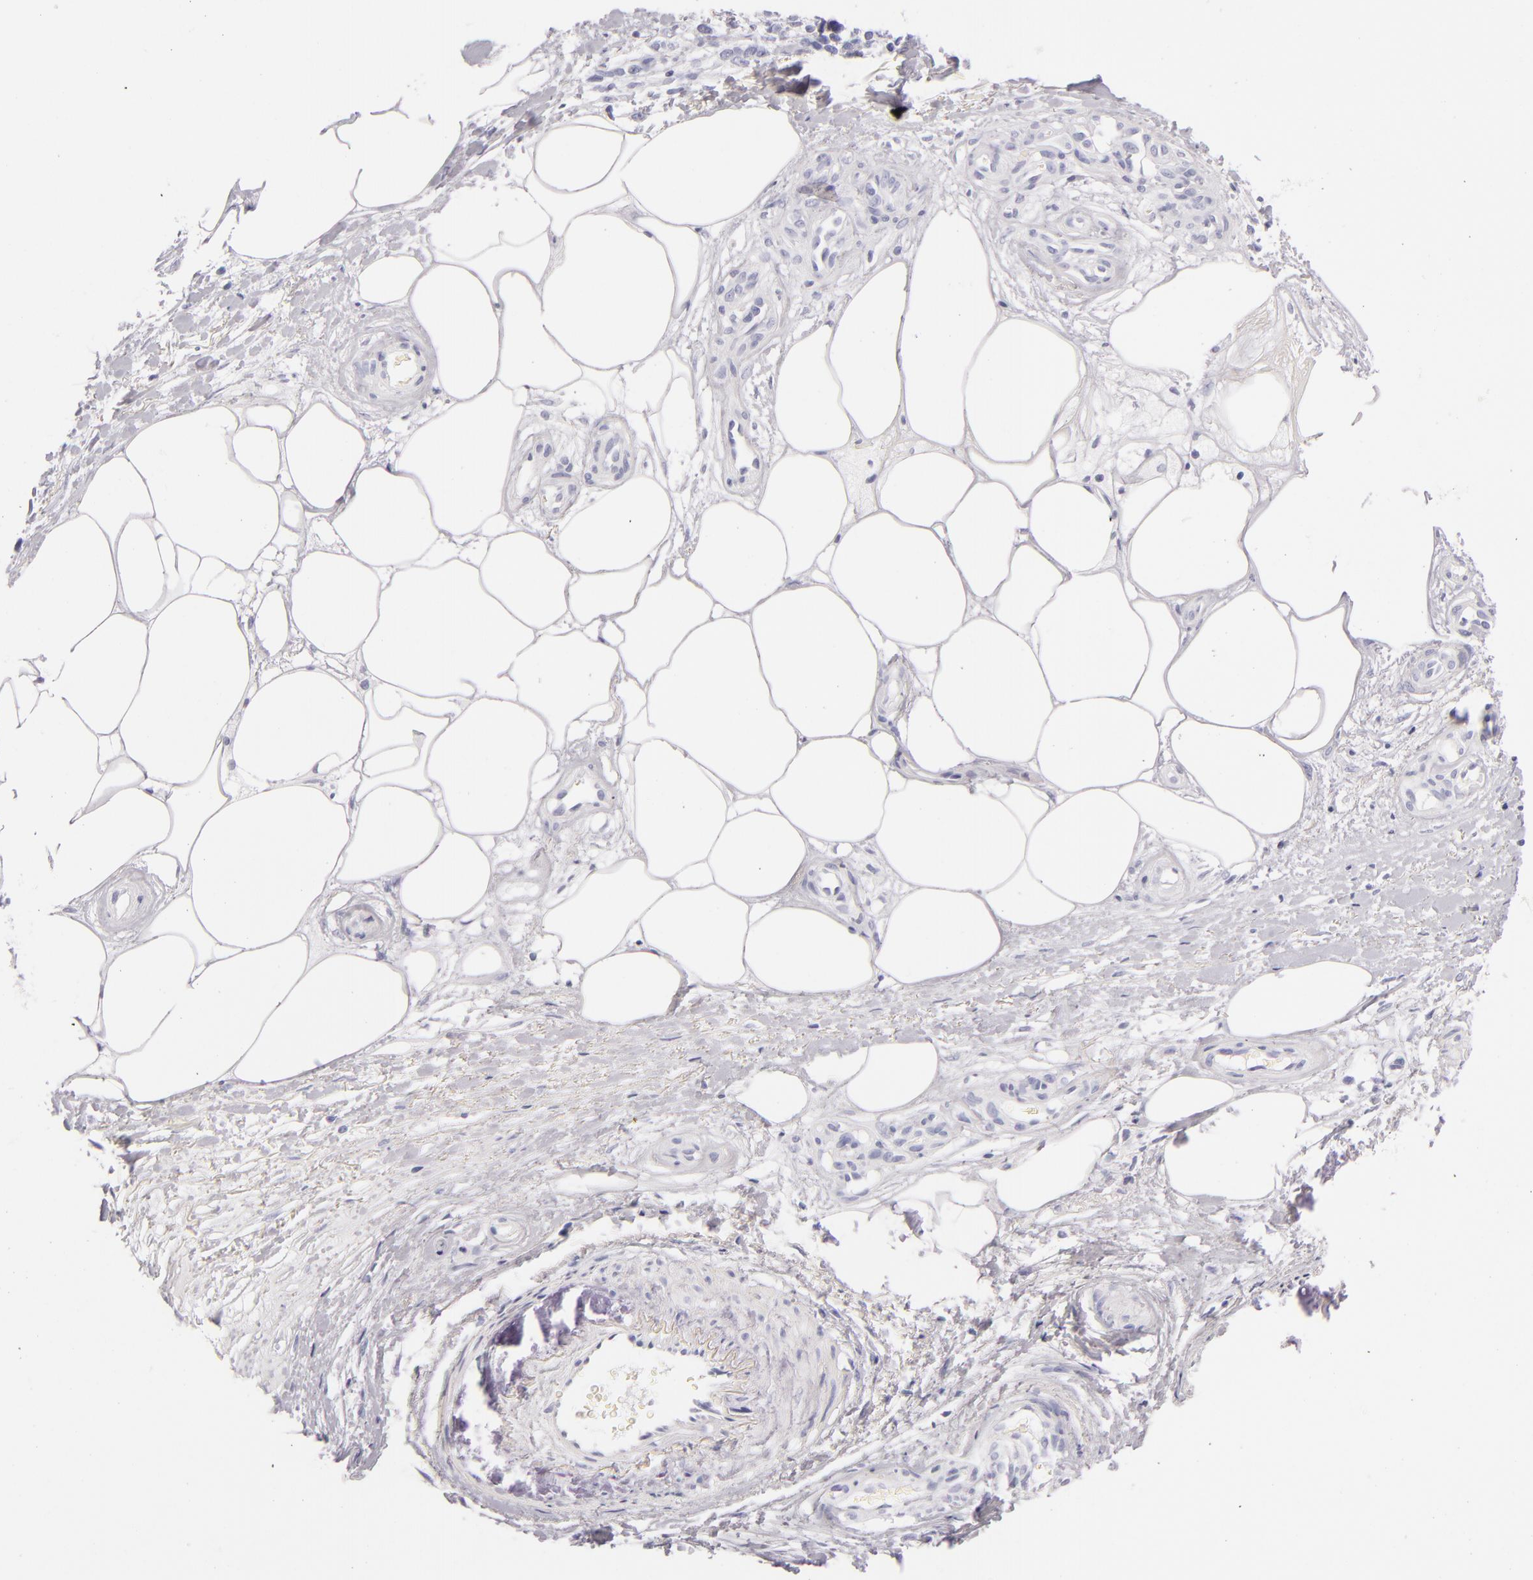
{"staining": {"intensity": "negative", "quantity": "none", "location": "none"}, "tissue": "melanoma", "cell_type": "Tumor cells", "image_type": "cancer", "snomed": [{"axis": "morphology", "description": "Malignant melanoma, NOS"}, {"axis": "topography", "description": "Skin"}], "caption": "Malignant melanoma stained for a protein using immunohistochemistry displays no expression tumor cells.", "gene": "FABP1", "patient": {"sex": "female", "age": 85}}